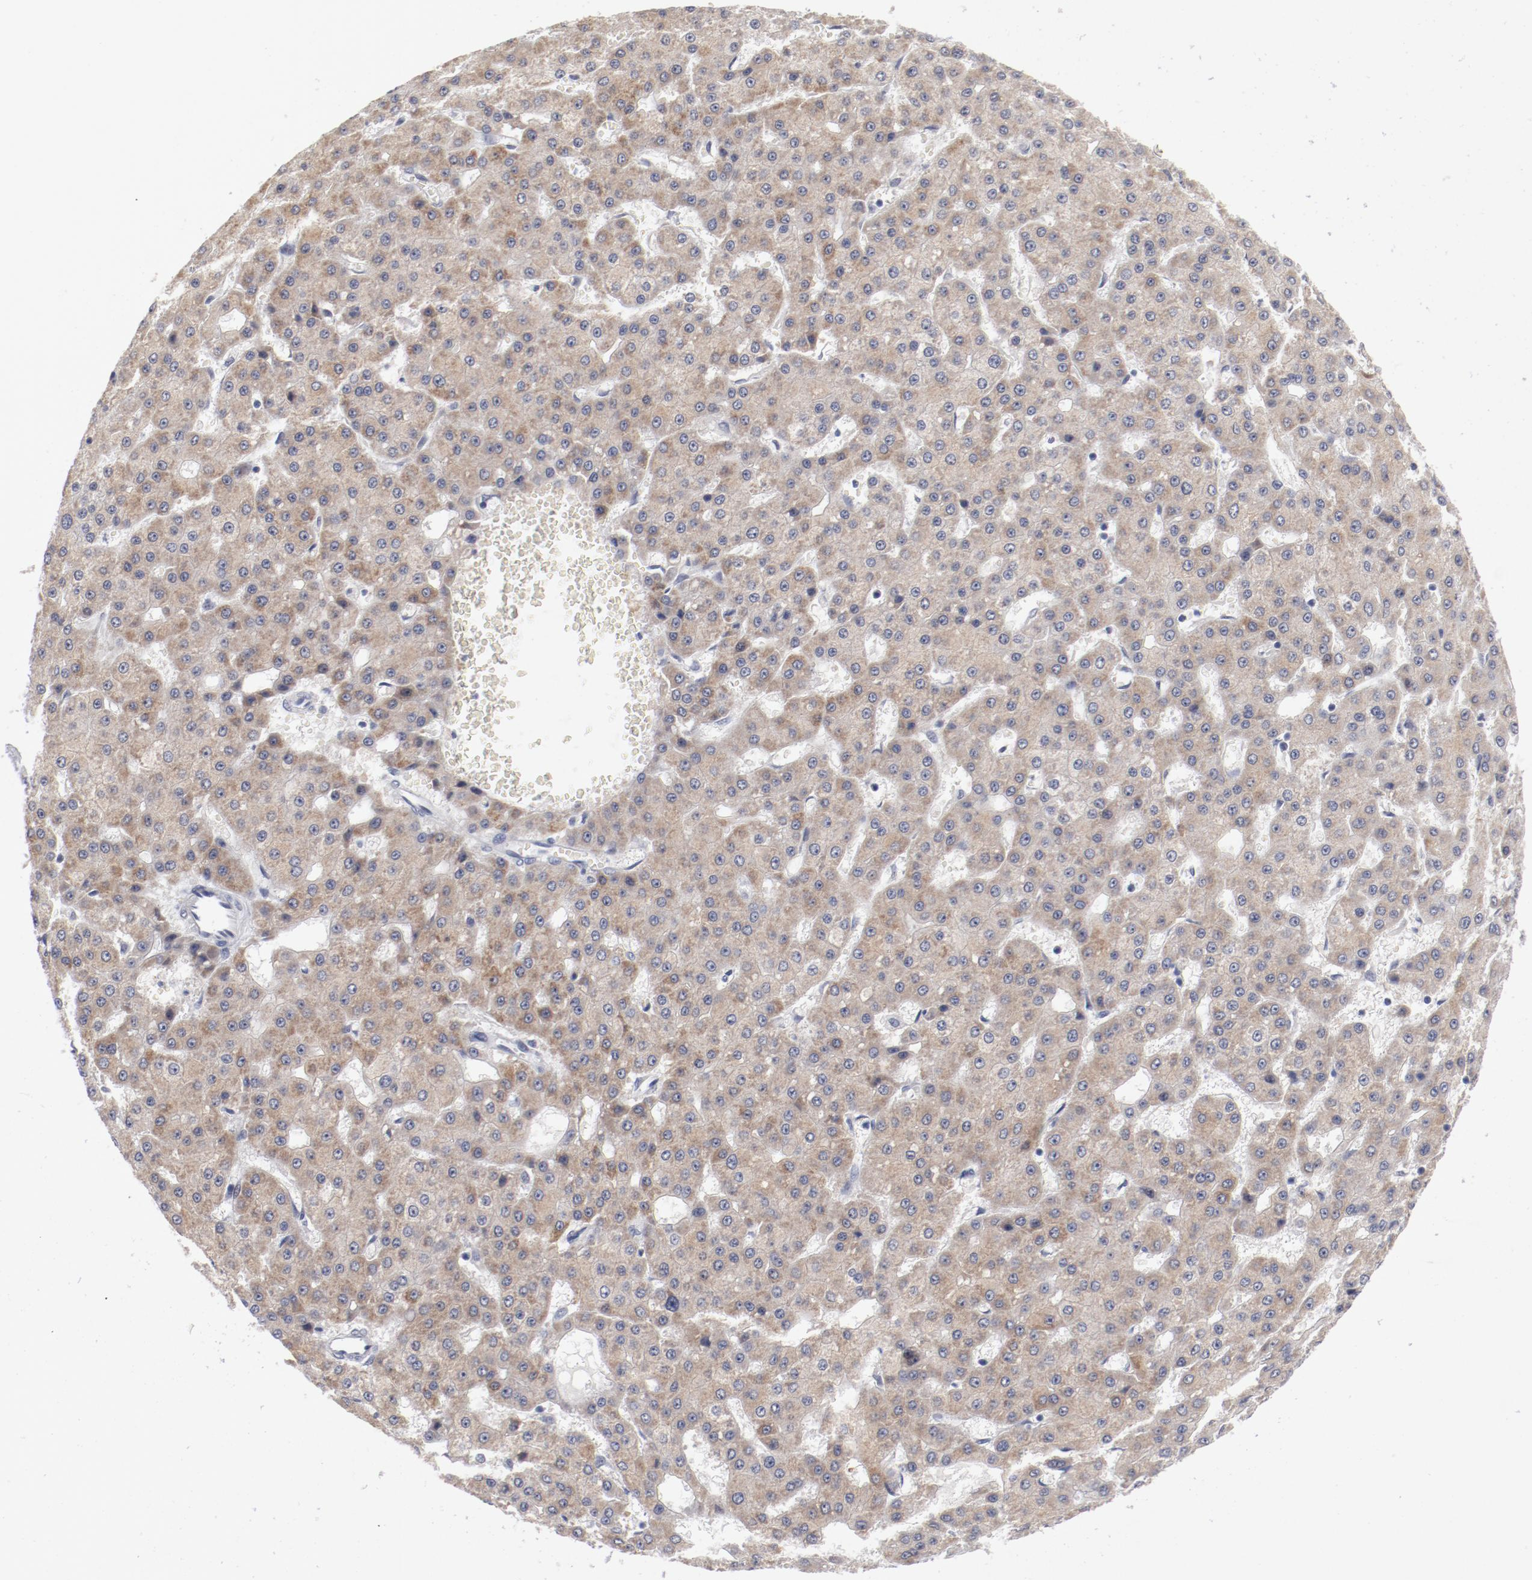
{"staining": {"intensity": "moderate", "quantity": ">75%", "location": "cytoplasmic/membranous"}, "tissue": "liver cancer", "cell_type": "Tumor cells", "image_type": "cancer", "snomed": [{"axis": "morphology", "description": "Carcinoma, Hepatocellular, NOS"}, {"axis": "topography", "description": "Liver"}], "caption": "Protein staining shows moderate cytoplasmic/membranous positivity in approximately >75% of tumor cells in liver cancer.", "gene": "SH3BGR", "patient": {"sex": "male", "age": 47}}